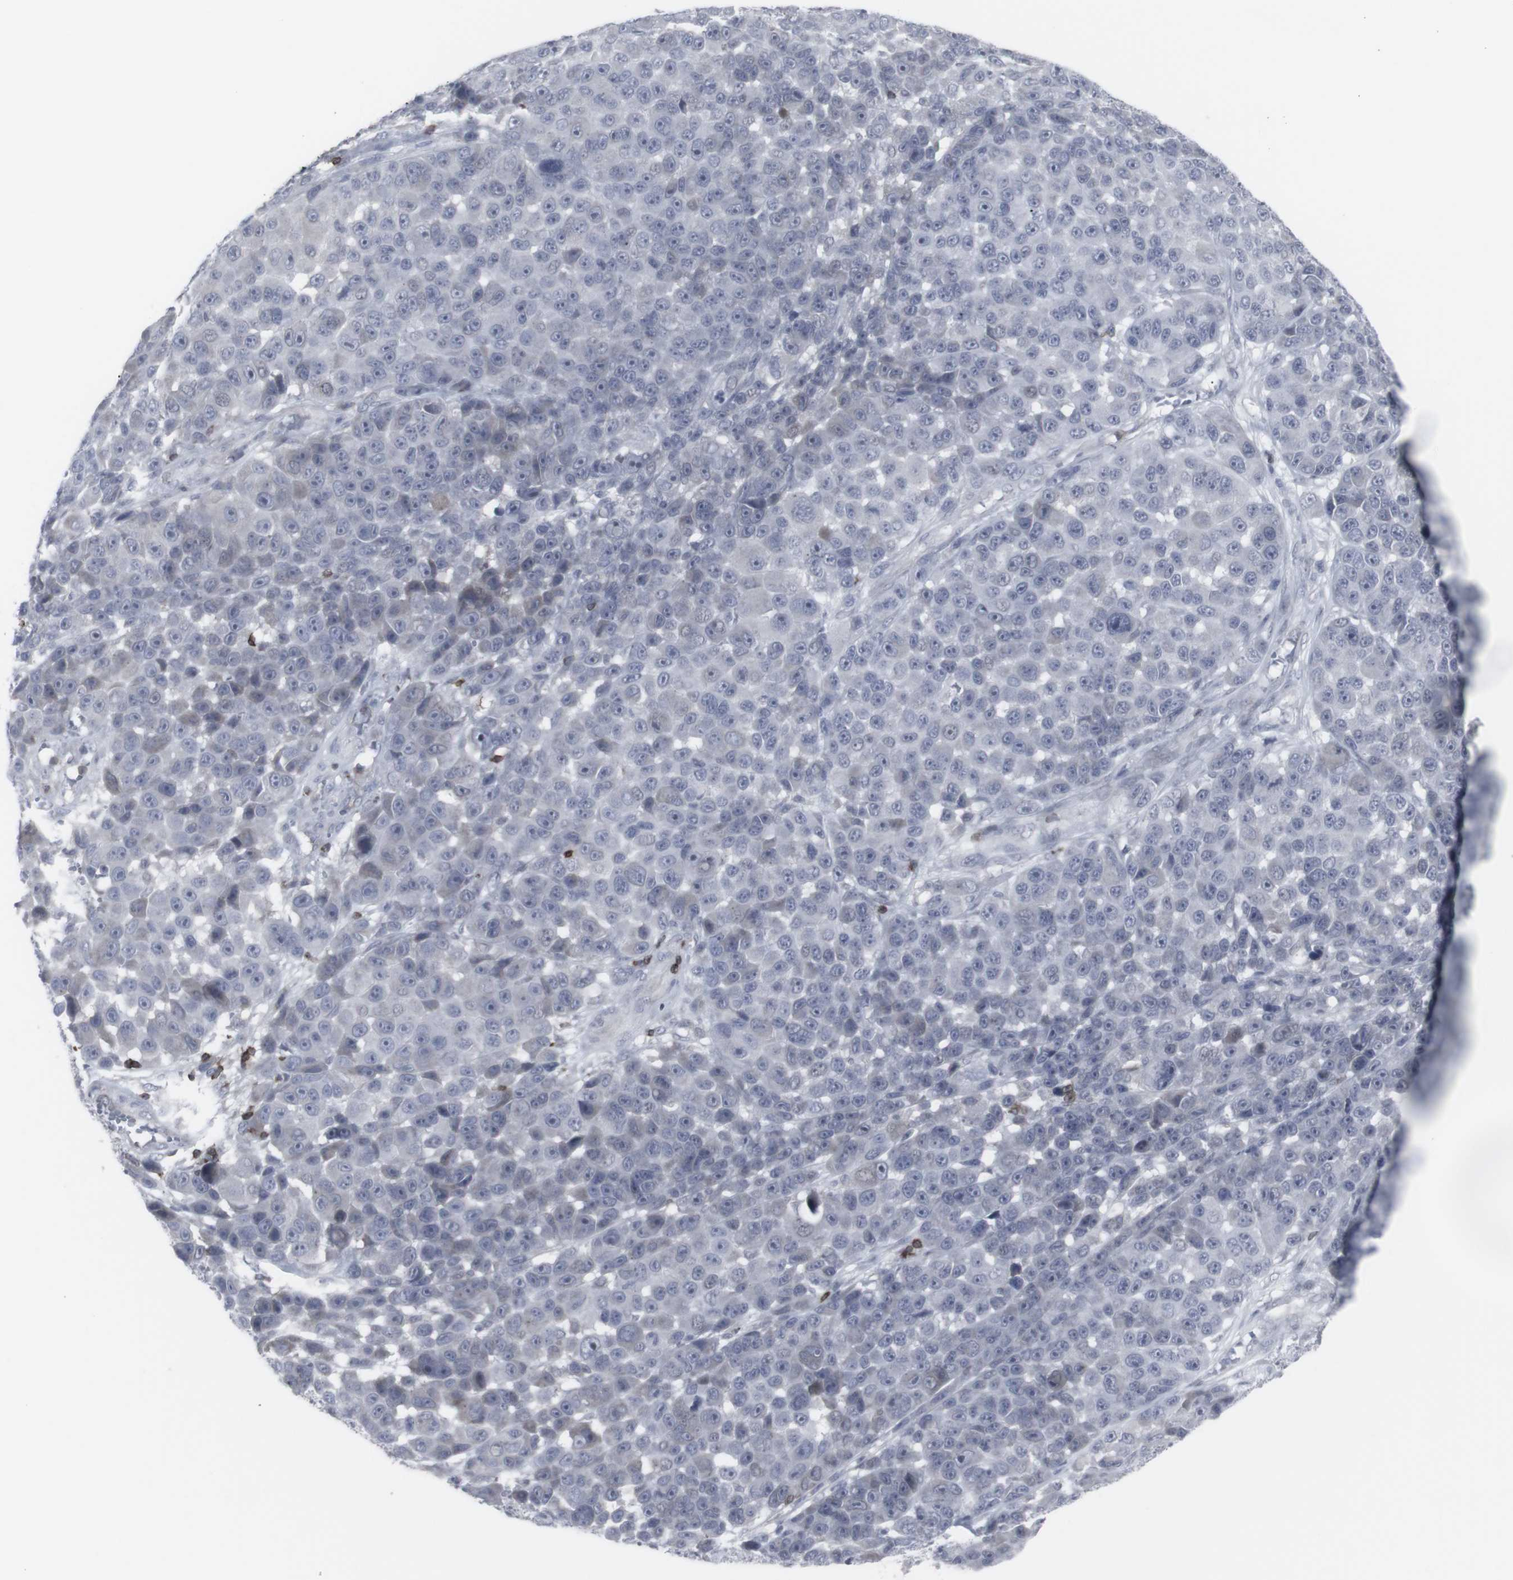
{"staining": {"intensity": "negative", "quantity": "none", "location": "none"}, "tissue": "melanoma", "cell_type": "Tumor cells", "image_type": "cancer", "snomed": [{"axis": "morphology", "description": "Malignant melanoma, NOS"}, {"axis": "topography", "description": "Skin"}], "caption": "Protein analysis of malignant melanoma reveals no significant staining in tumor cells. (DAB IHC, high magnification).", "gene": "APOBEC2", "patient": {"sex": "male", "age": 53}}